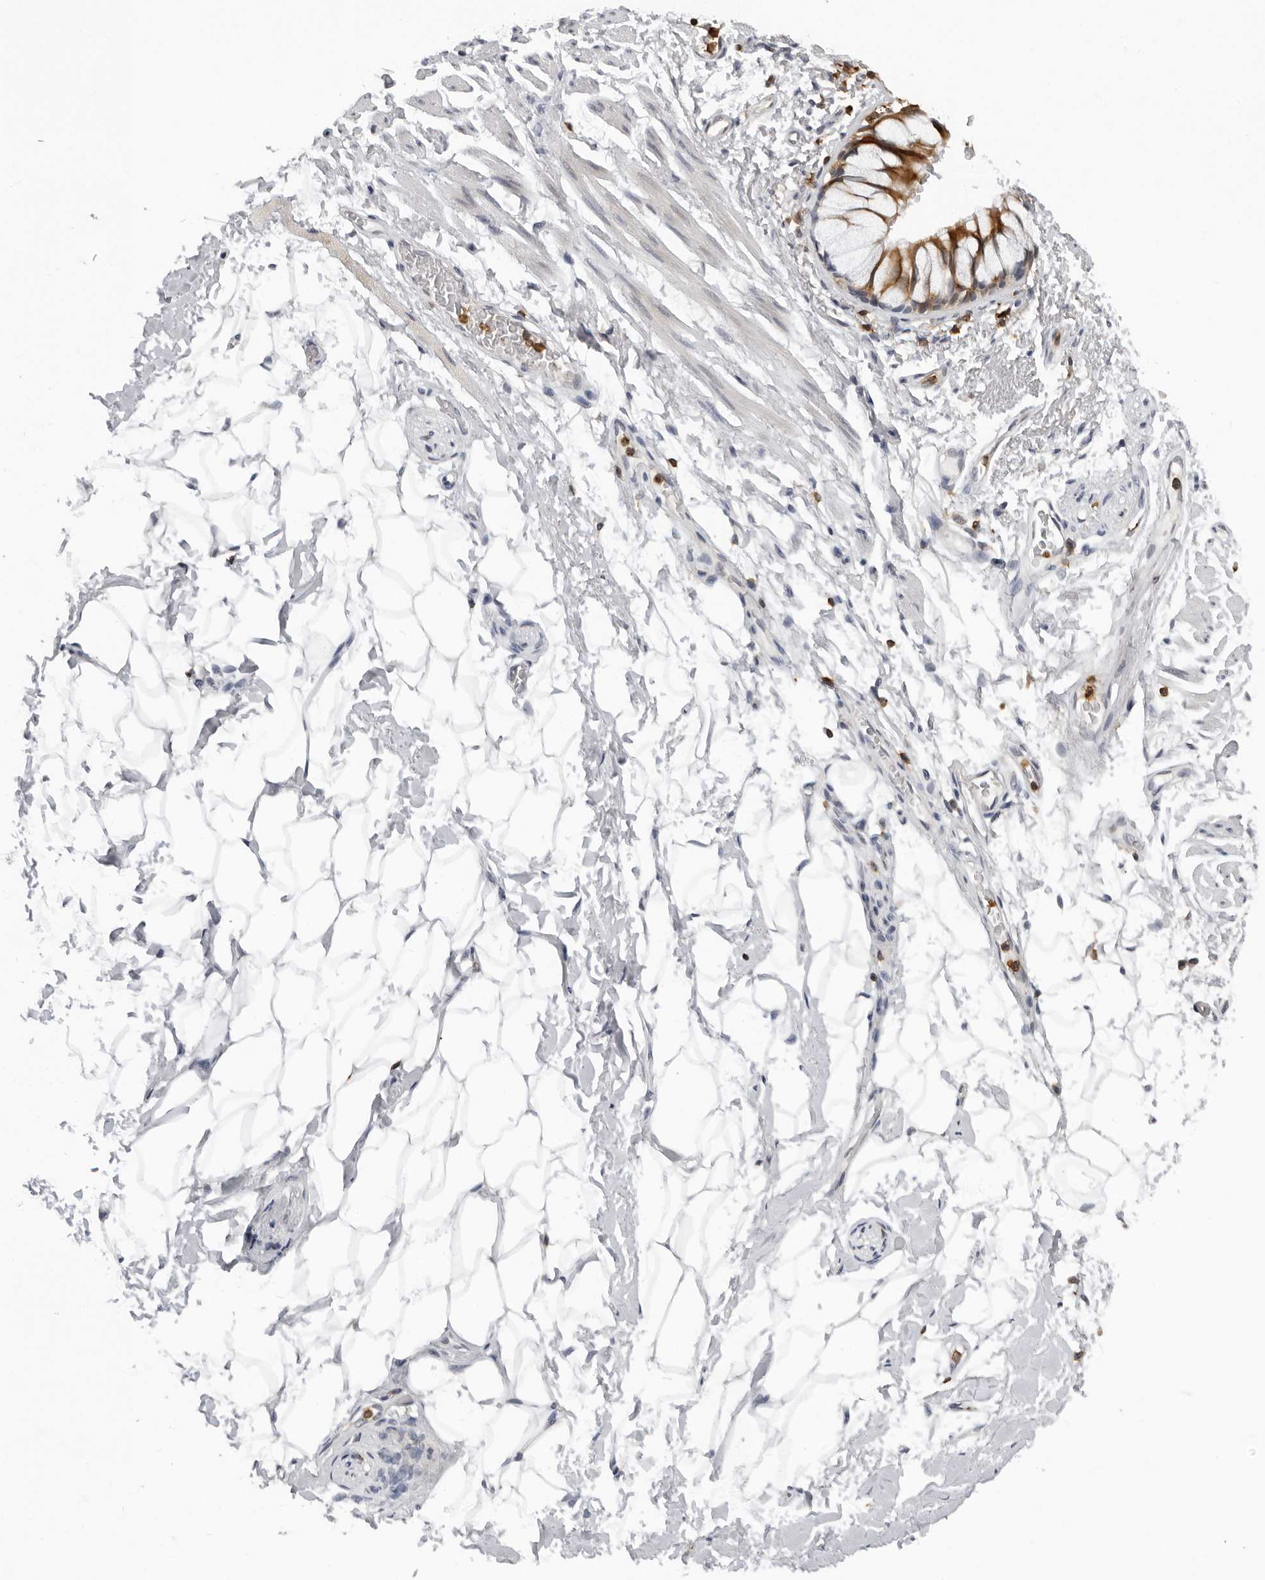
{"staining": {"intensity": "negative", "quantity": "none", "location": "none"}, "tissue": "adipose tissue", "cell_type": "Adipocytes", "image_type": "normal", "snomed": [{"axis": "morphology", "description": "Normal tissue, NOS"}, {"axis": "topography", "description": "Cartilage tissue"}, {"axis": "topography", "description": "Bronchus"}], "caption": "Adipose tissue stained for a protein using immunohistochemistry (IHC) displays no positivity adipocytes.", "gene": "HSPH1", "patient": {"sex": "female", "age": 73}}